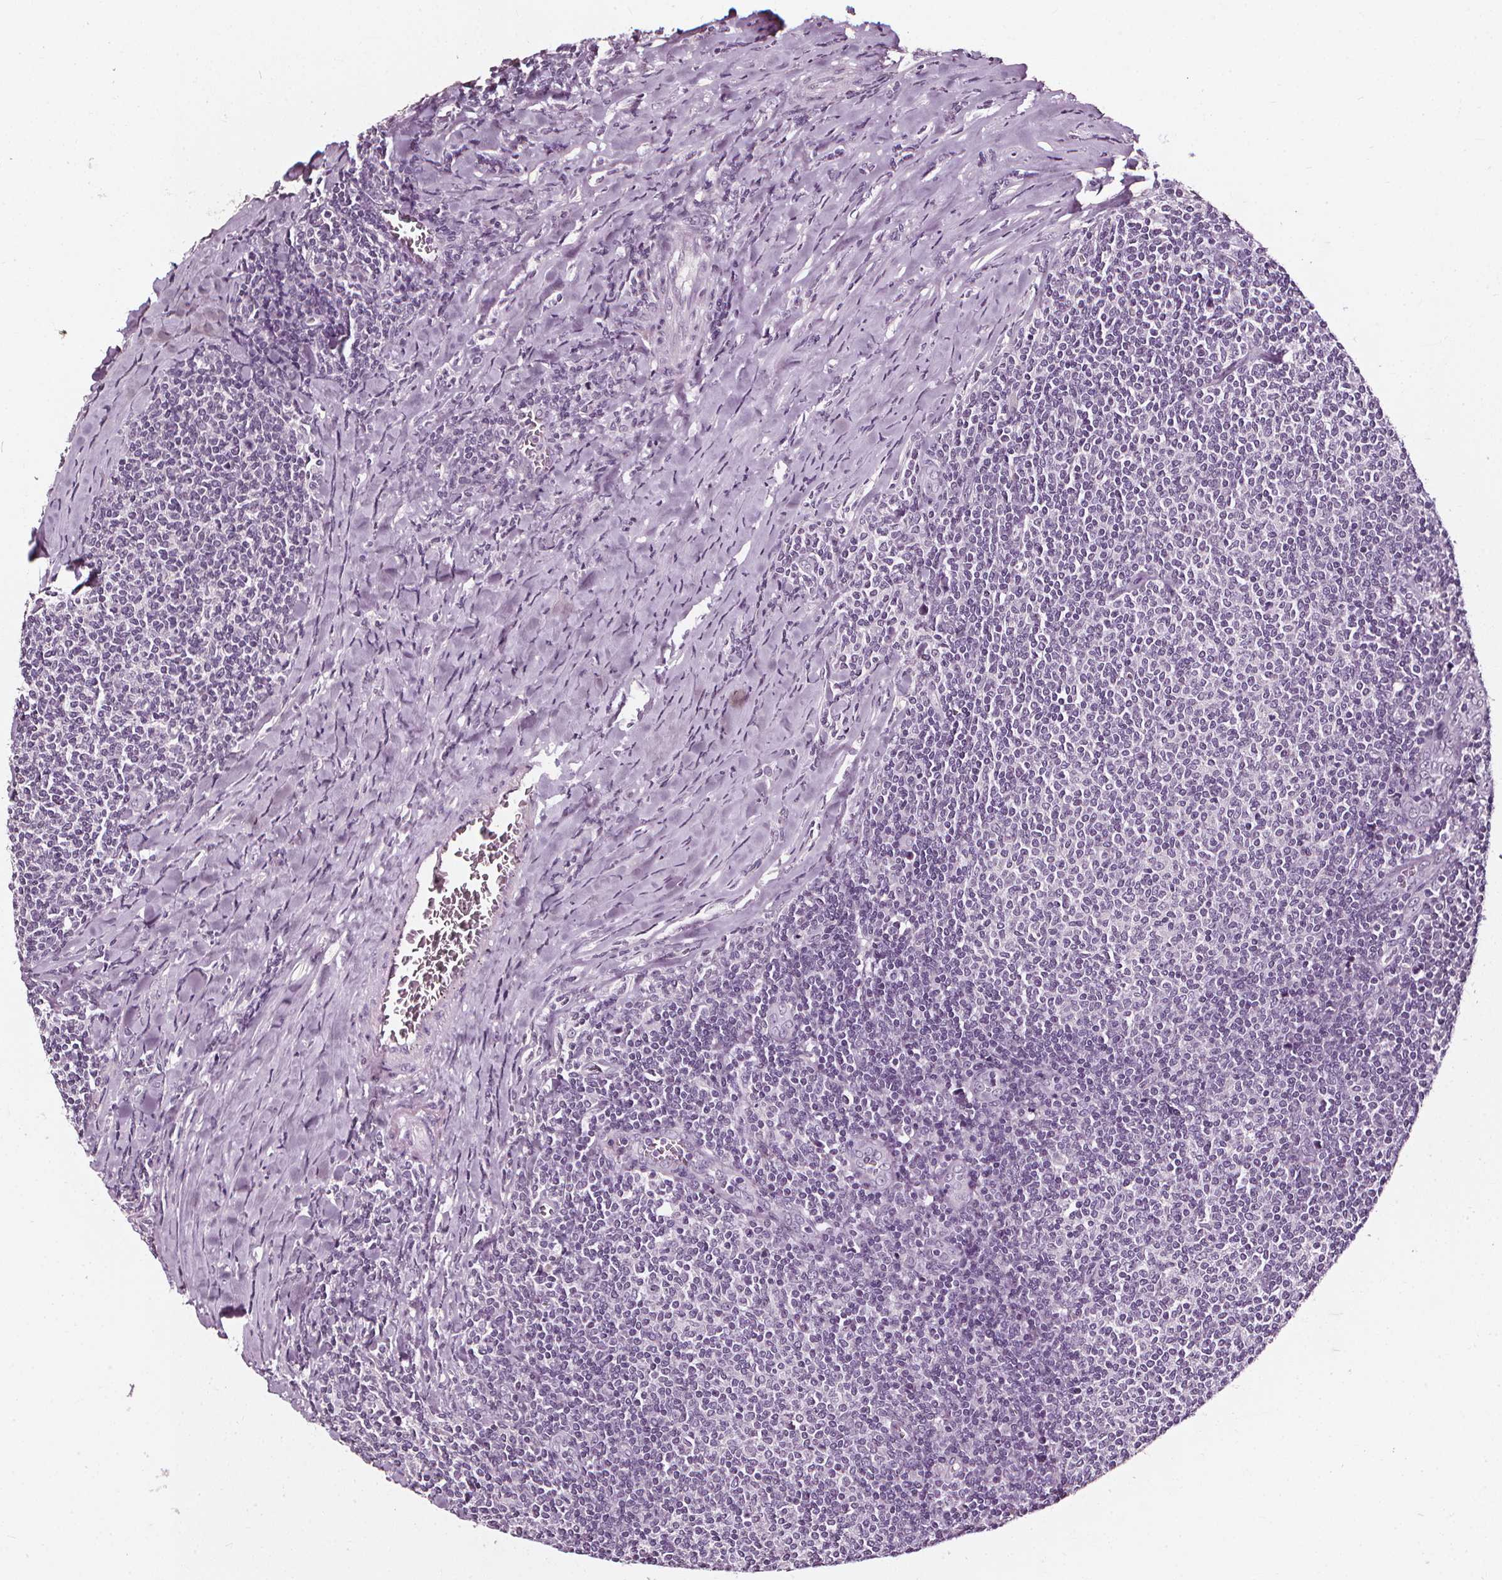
{"staining": {"intensity": "negative", "quantity": "none", "location": "none"}, "tissue": "lymphoma", "cell_type": "Tumor cells", "image_type": "cancer", "snomed": [{"axis": "morphology", "description": "Malignant lymphoma, non-Hodgkin's type, Low grade"}, {"axis": "topography", "description": "Lymph node"}], "caption": "Tumor cells are negative for brown protein staining in lymphoma.", "gene": "DEFA5", "patient": {"sex": "male", "age": 52}}